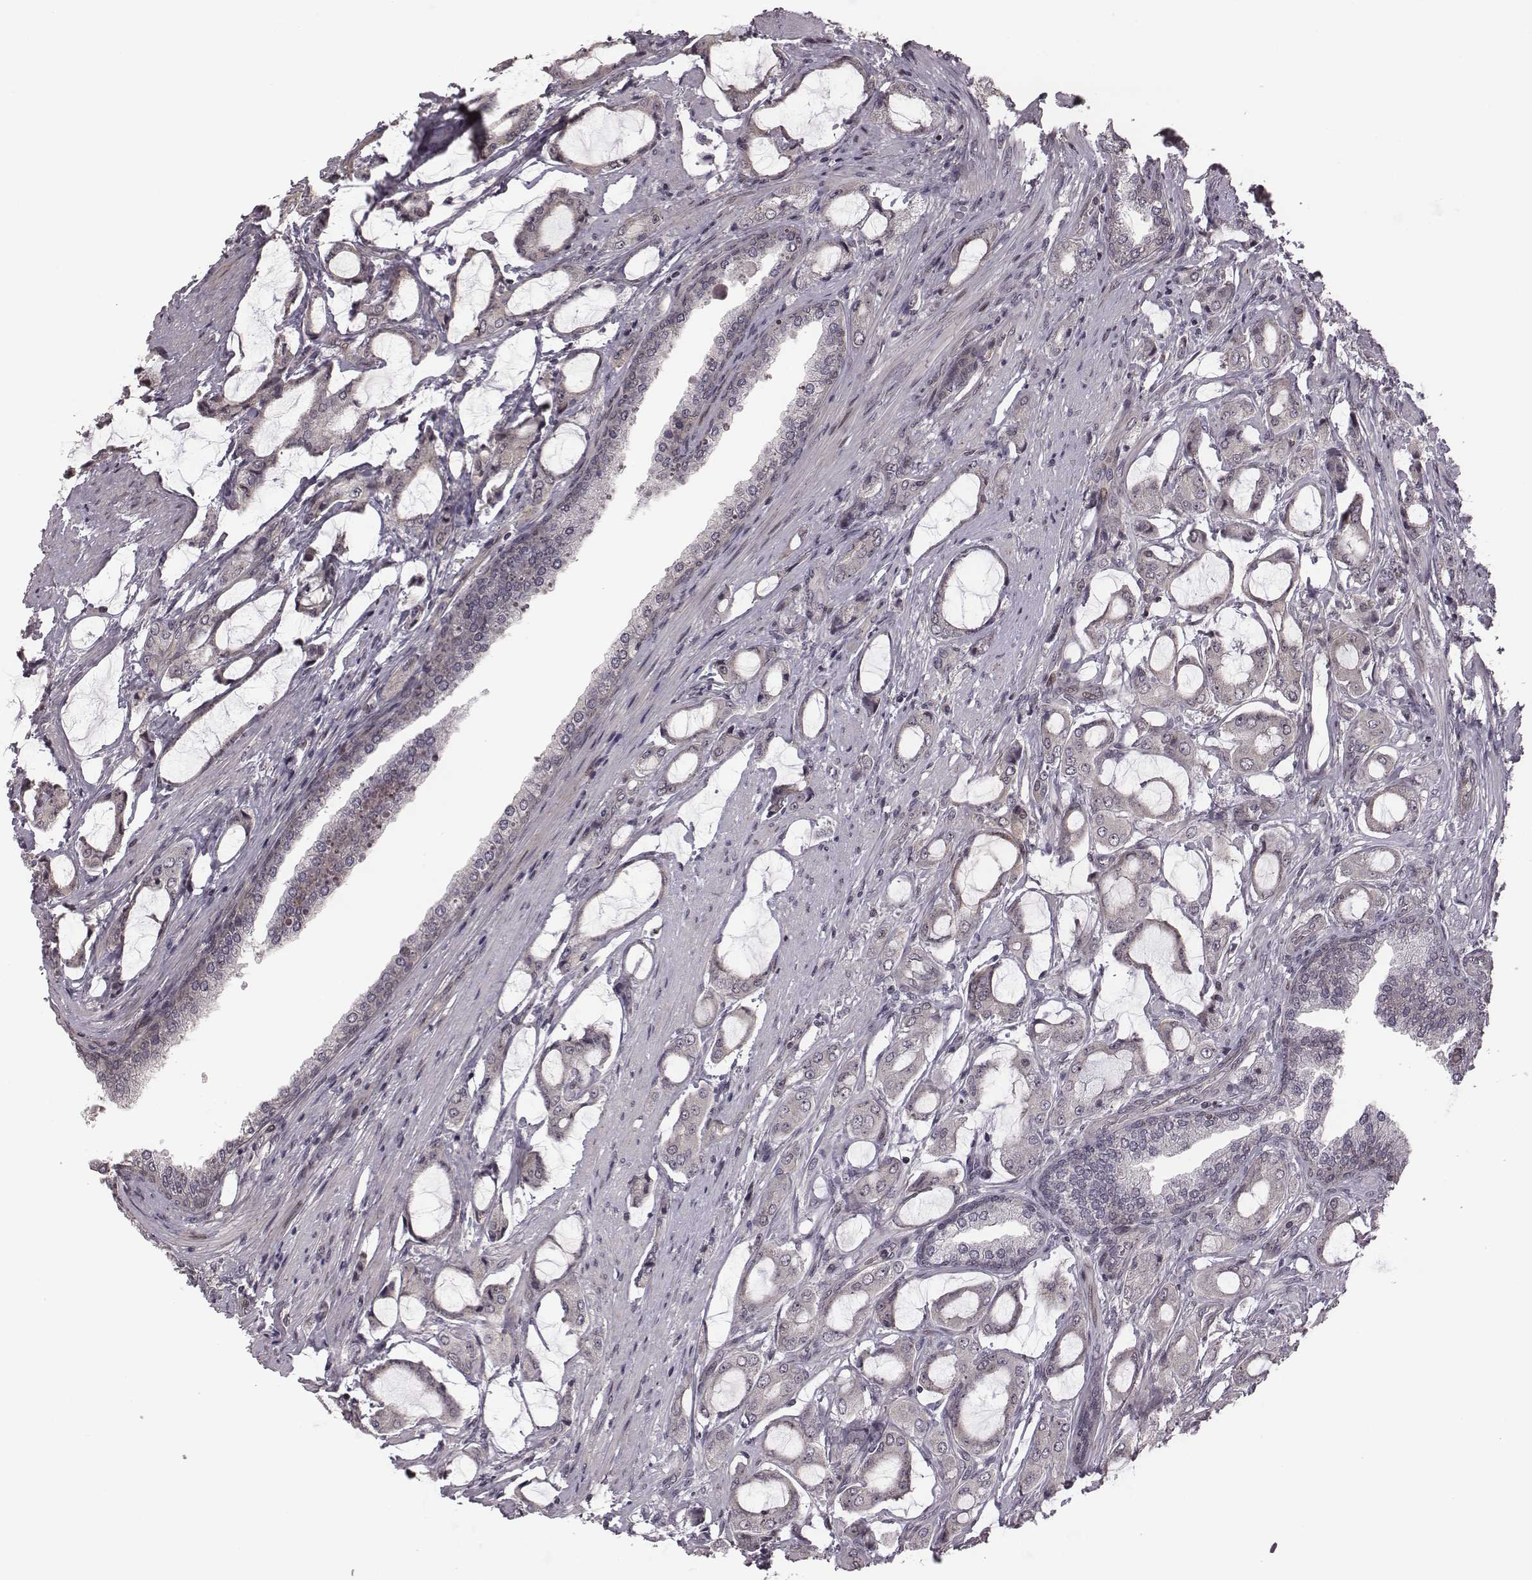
{"staining": {"intensity": "negative", "quantity": "none", "location": "none"}, "tissue": "prostate cancer", "cell_type": "Tumor cells", "image_type": "cancer", "snomed": [{"axis": "morphology", "description": "Adenocarcinoma, NOS"}, {"axis": "topography", "description": "Prostate"}], "caption": "Micrograph shows no significant protein staining in tumor cells of prostate cancer. (Stains: DAB (3,3'-diaminobenzidine) immunohistochemistry with hematoxylin counter stain, Microscopy: brightfield microscopy at high magnification).", "gene": "RPL3", "patient": {"sex": "male", "age": 63}}